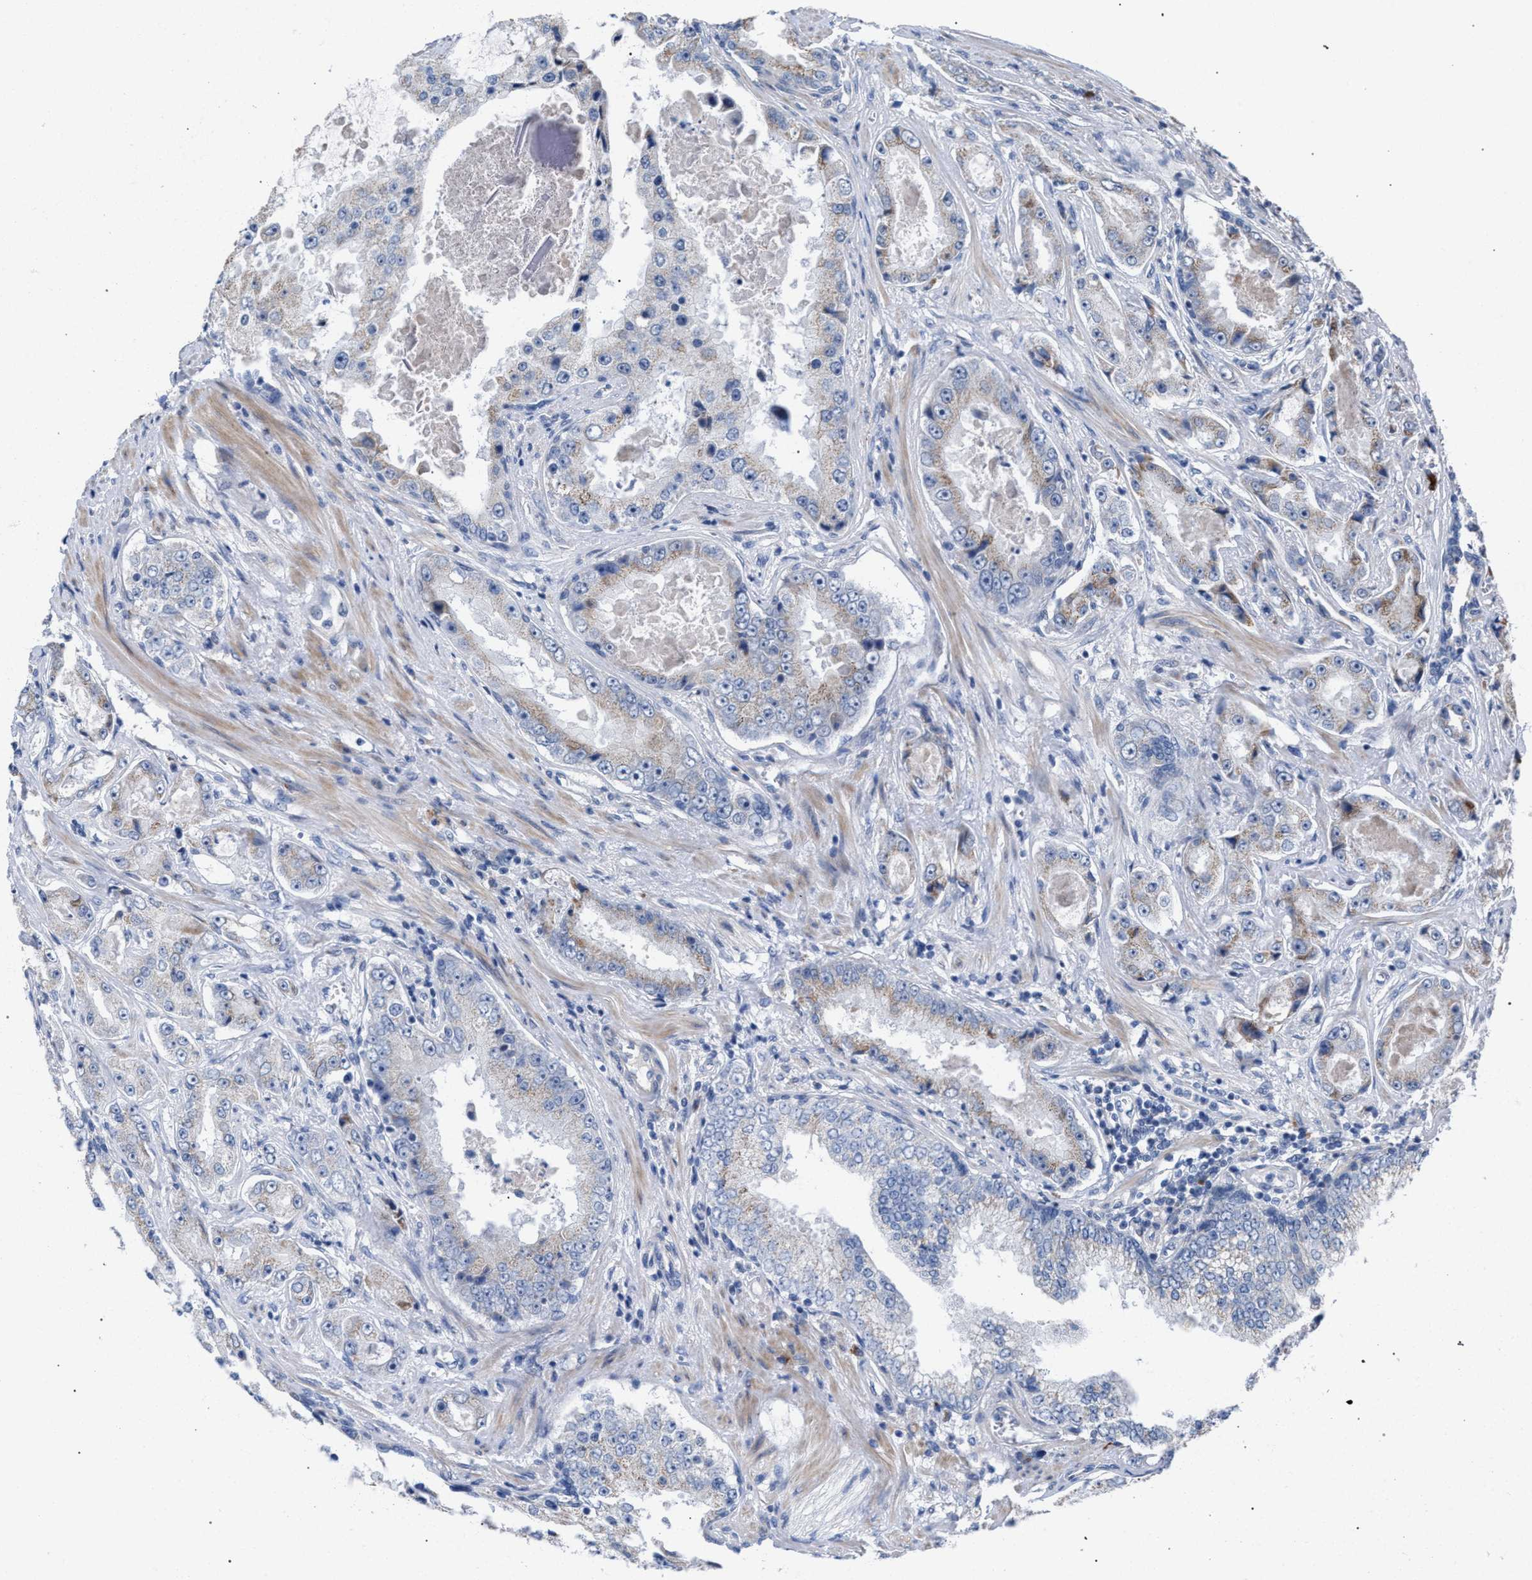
{"staining": {"intensity": "weak", "quantity": "25%-75%", "location": "cytoplasmic/membranous"}, "tissue": "prostate cancer", "cell_type": "Tumor cells", "image_type": "cancer", "snomed": [{"axis": "morphology", "description": "Adenocarcinoma, High grade"}, {"axis": "topography", "description": "Prostate"}], "caption": "This micrograph reveals IHC staining of prostate cancer (adenocarcinoma (high-grade)), with low weak cytoplasmic/membranous positivity in approximately 25%-75% of tumor cells.", "gene": "RNF135", "patient": {"sex": "male", "age": 73}}